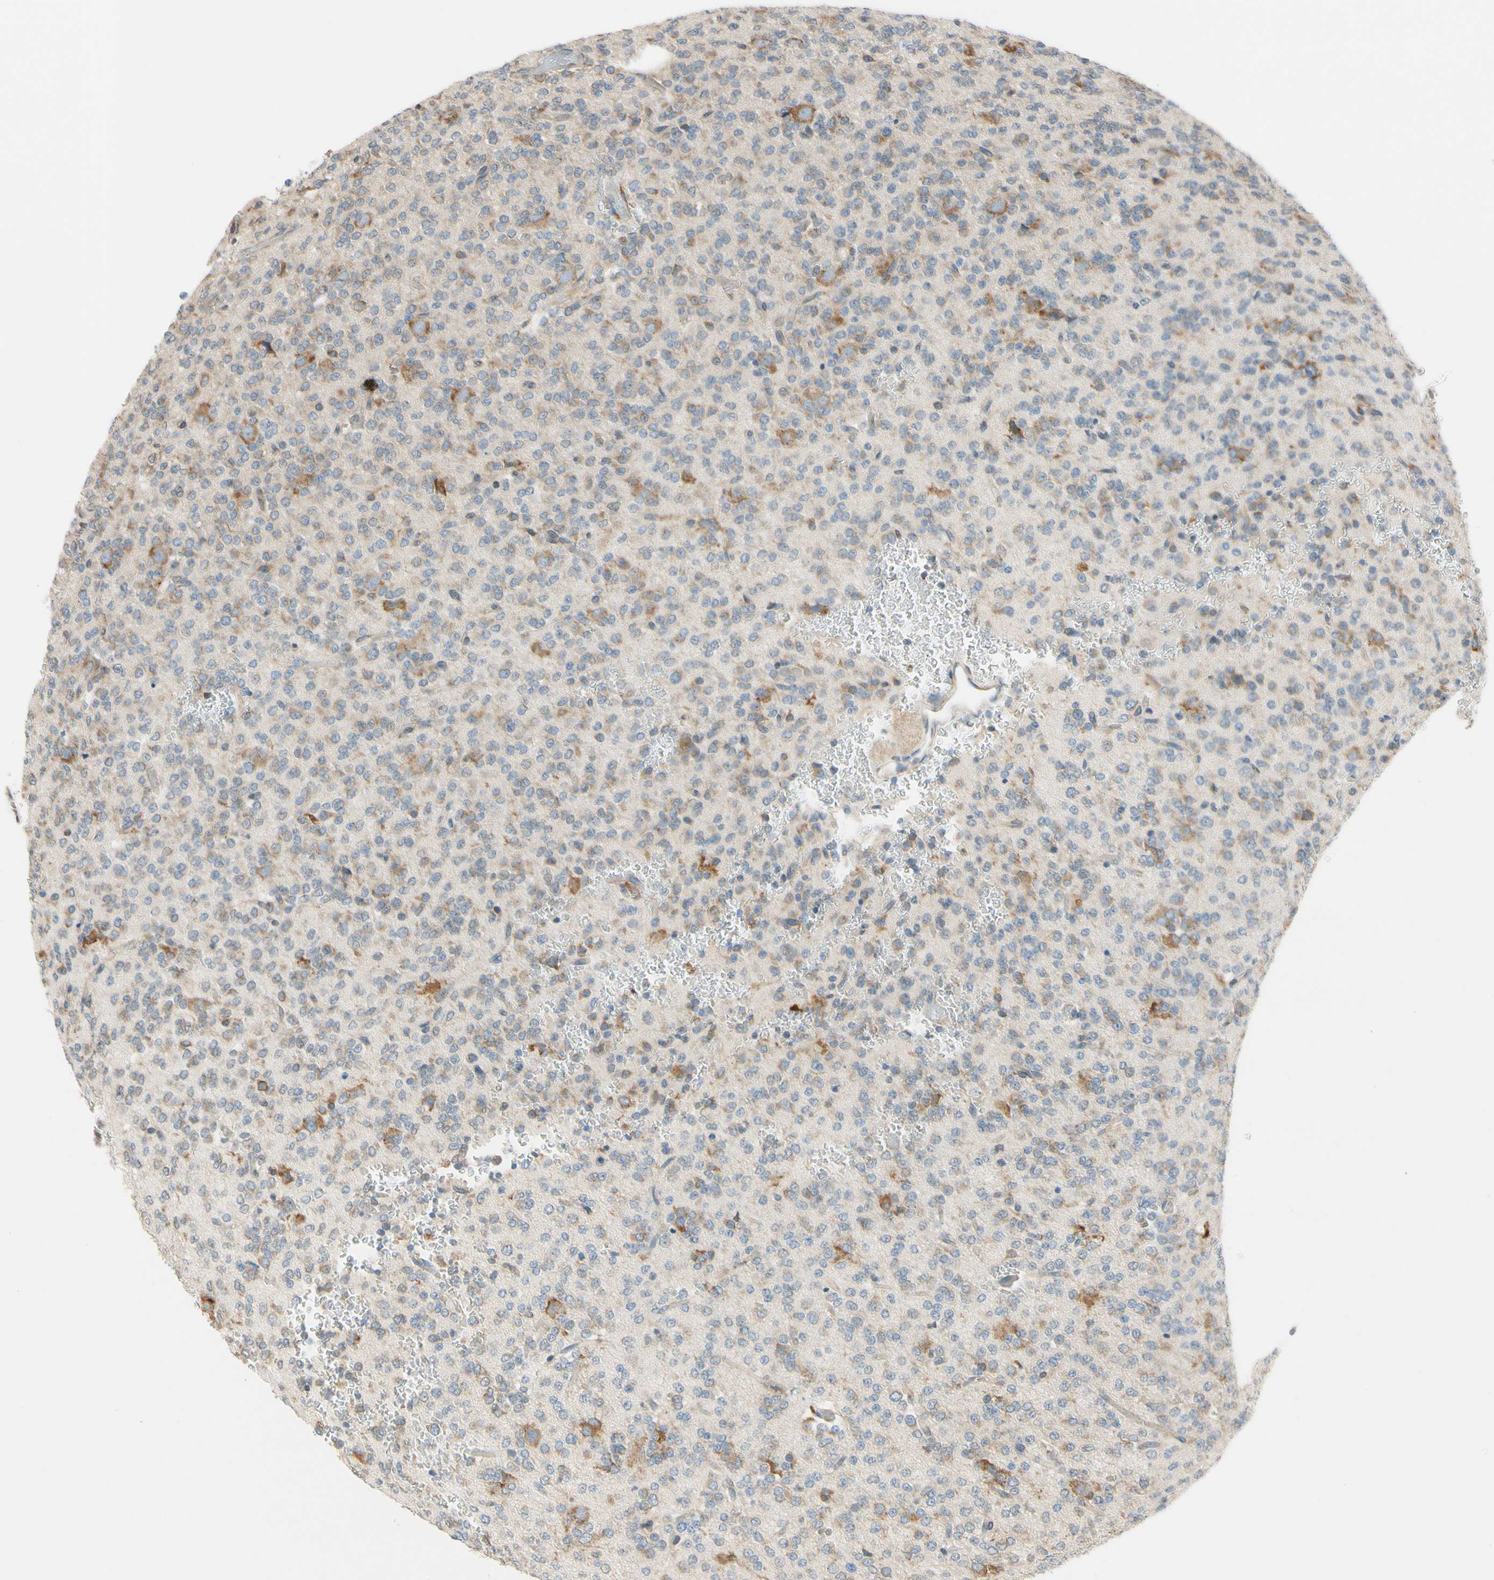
{"staining": {"intensity": "weak", "quantity": "<25%", "location": "cytoplasmic/membranous"}, "tissue": "glioma", "cell_type": "Tumor cells", "image_type": "cancer", "snomed": [{"axis": "morphology", "description": "Glioma, malignant, Low grade"}, {"axis": "topography", "description": "Brain"}], "caption": "IHC histopathology image of human malignant low-grade glioma stained for a protein (brown), which demonstrates no staining in tumor cells.", "gene": "RPN2", "patient": {"sex": "male", "age": 38}}